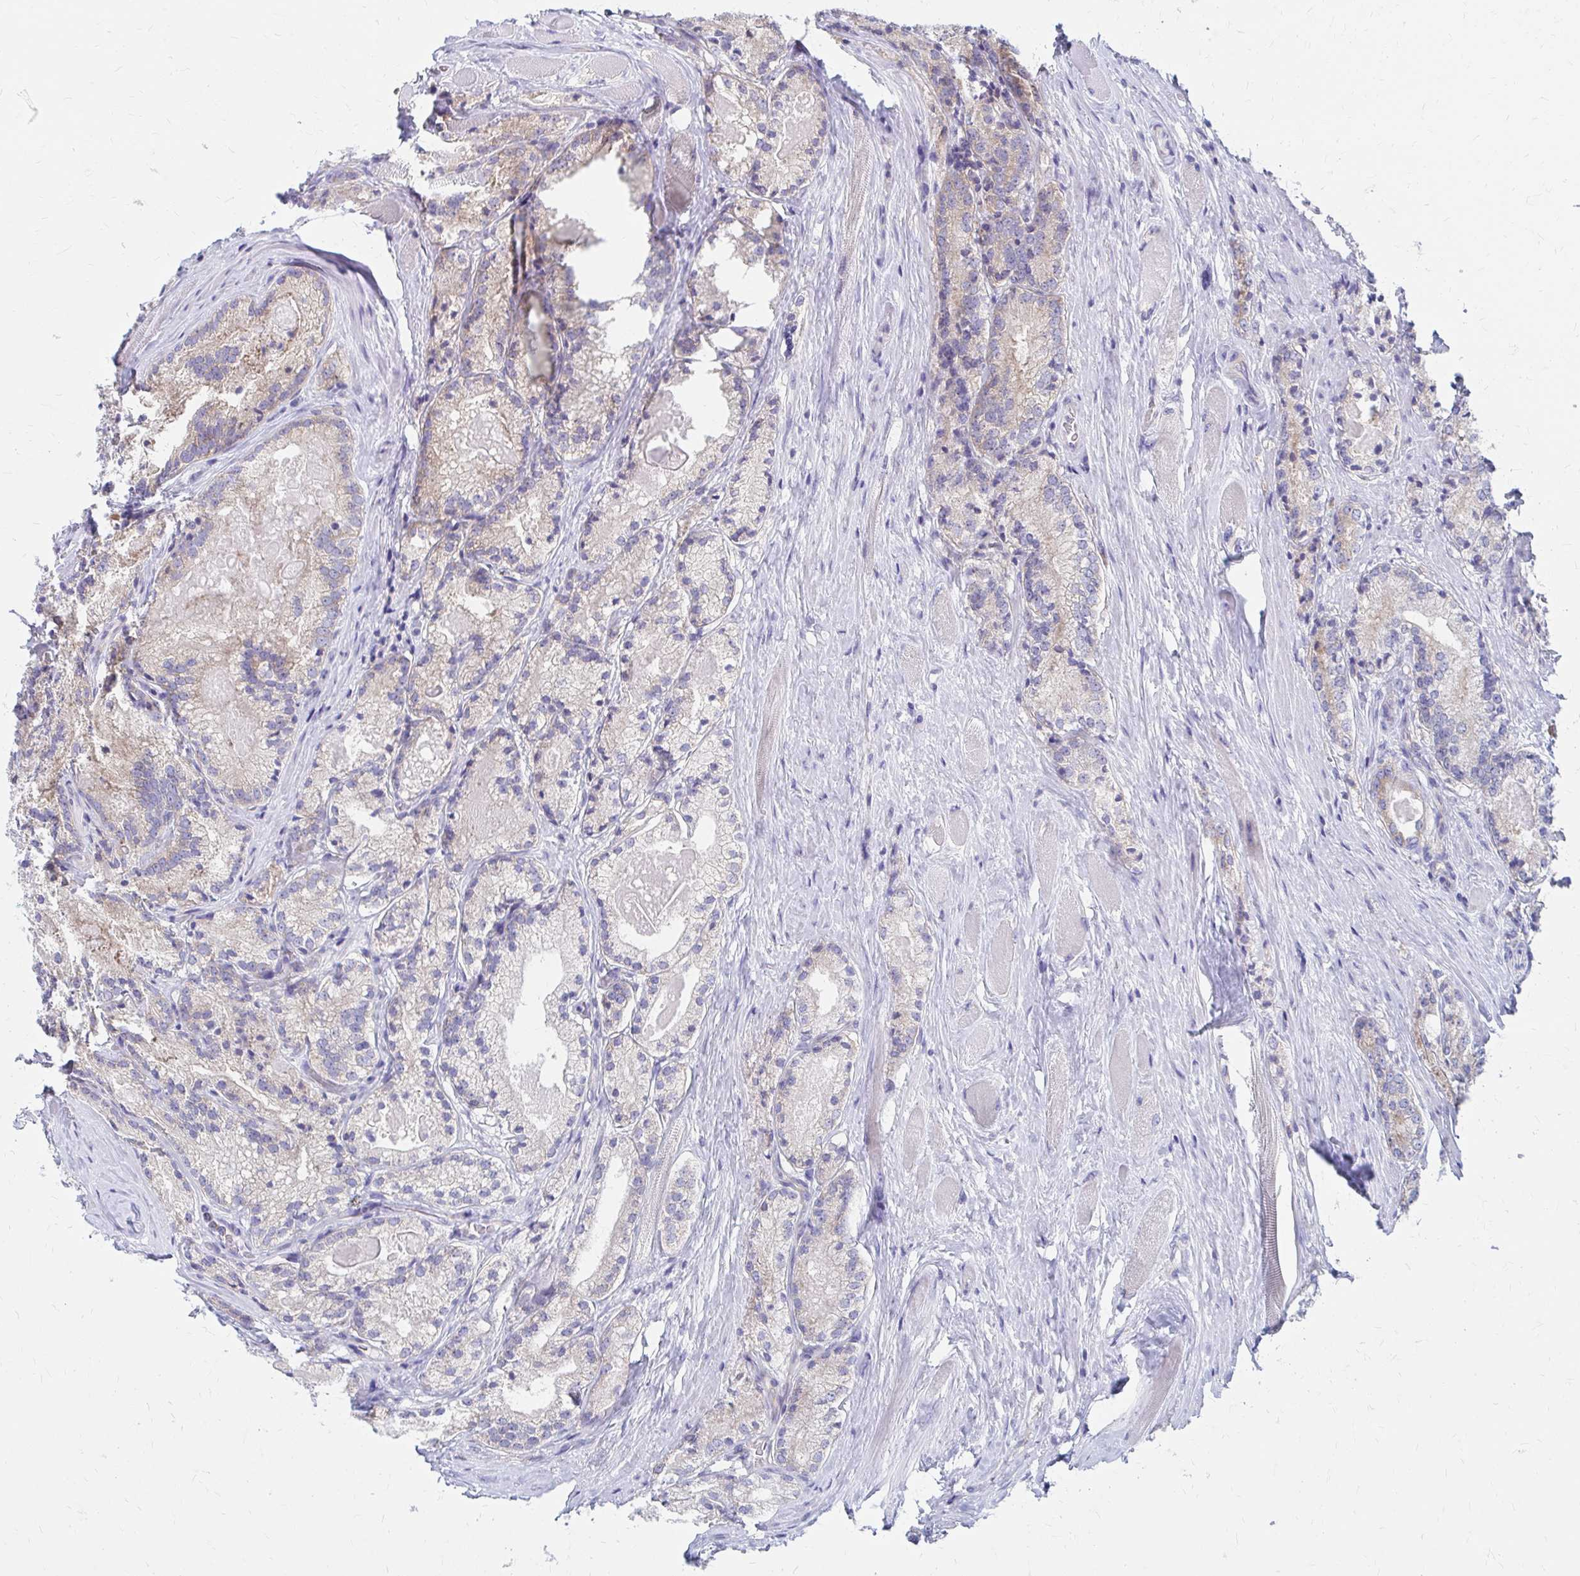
{"staining": {"intensity": "negative", "quantity": "none", "location": "none"}, "tissue": "prostate cancer", "cell_type": "Tumor cells", "image_type": "cancer", "snomed": [{"axis": "morphology", "description": "Adenocarcinoma, NOS"}, {"axis": "morphology", "description": "Adenocarcinoma, Low grade"}, {"axis": "topography", "description": "Prostate"}], "caption": "A high-resolution photomicrograph shows immunohistochemistry staining of prostate cancer, which displays no significant expression in tumor cells.", "gene": "RPL27A", "patient": {"sex": "male", "age": 68}}